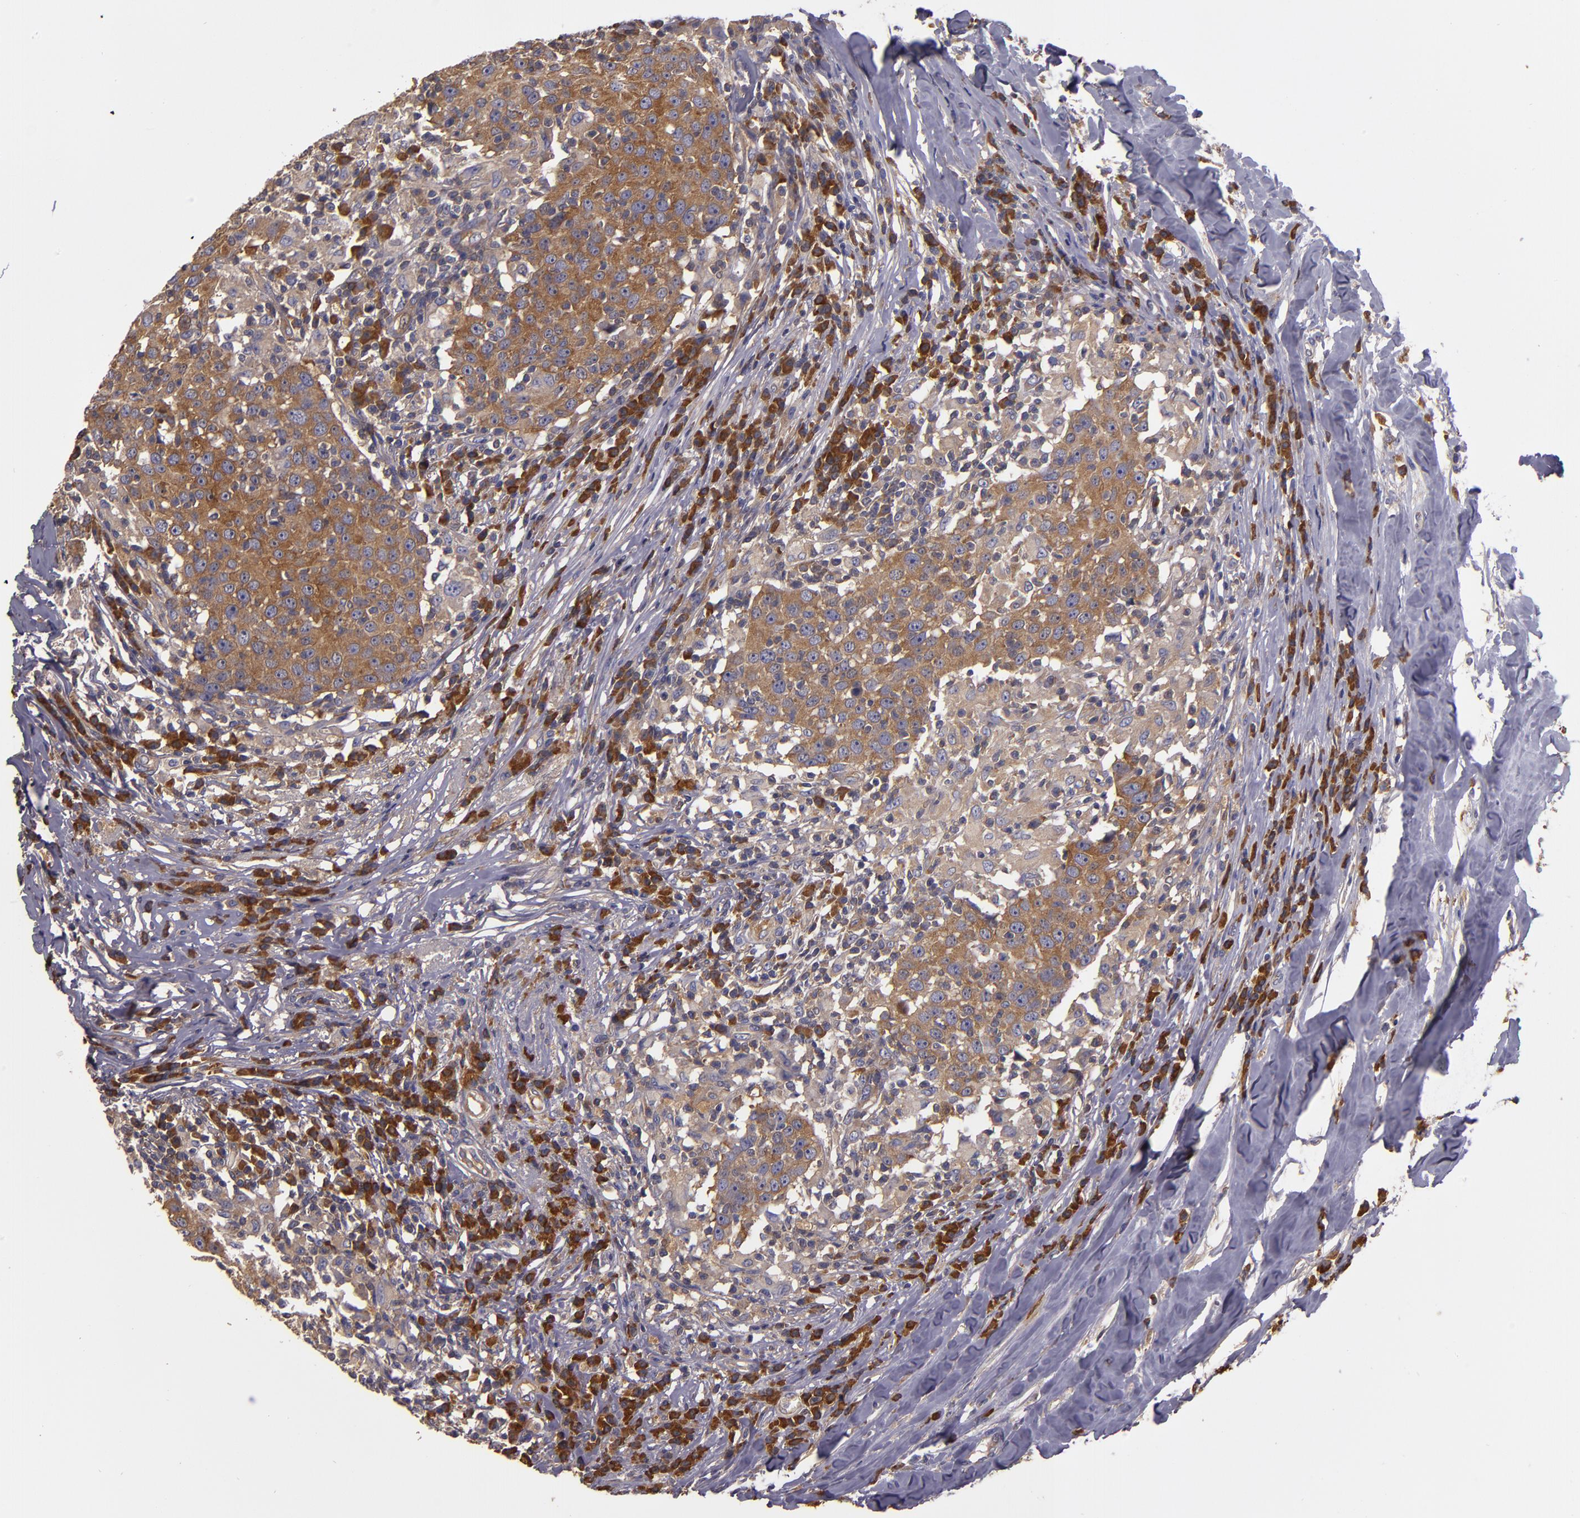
{"staining": {"intensity": "strong", "quantity": "25%-75%", "location": "cytoplasmic/membranous"}, "tissue": "head and neck cancer", "cell_type": "Tumor cells", "image_type": "cancer", "snomed": [{"axis": "morphology", "description": "Adenocarcinoma, NOS"}, {"axis": "topography", "description": "Salivary gland"}, {"axis": "topography", "description": "Head-Neck"}], "caption": "Approximately 25%-75% of tumor cells in head and neck cancer display strong cytoplasmic/membranous protein expression as visualized by brown immunohistochemical staining.", "gene": "CARS1", "patient": {"sex": "female", "age": 65}}